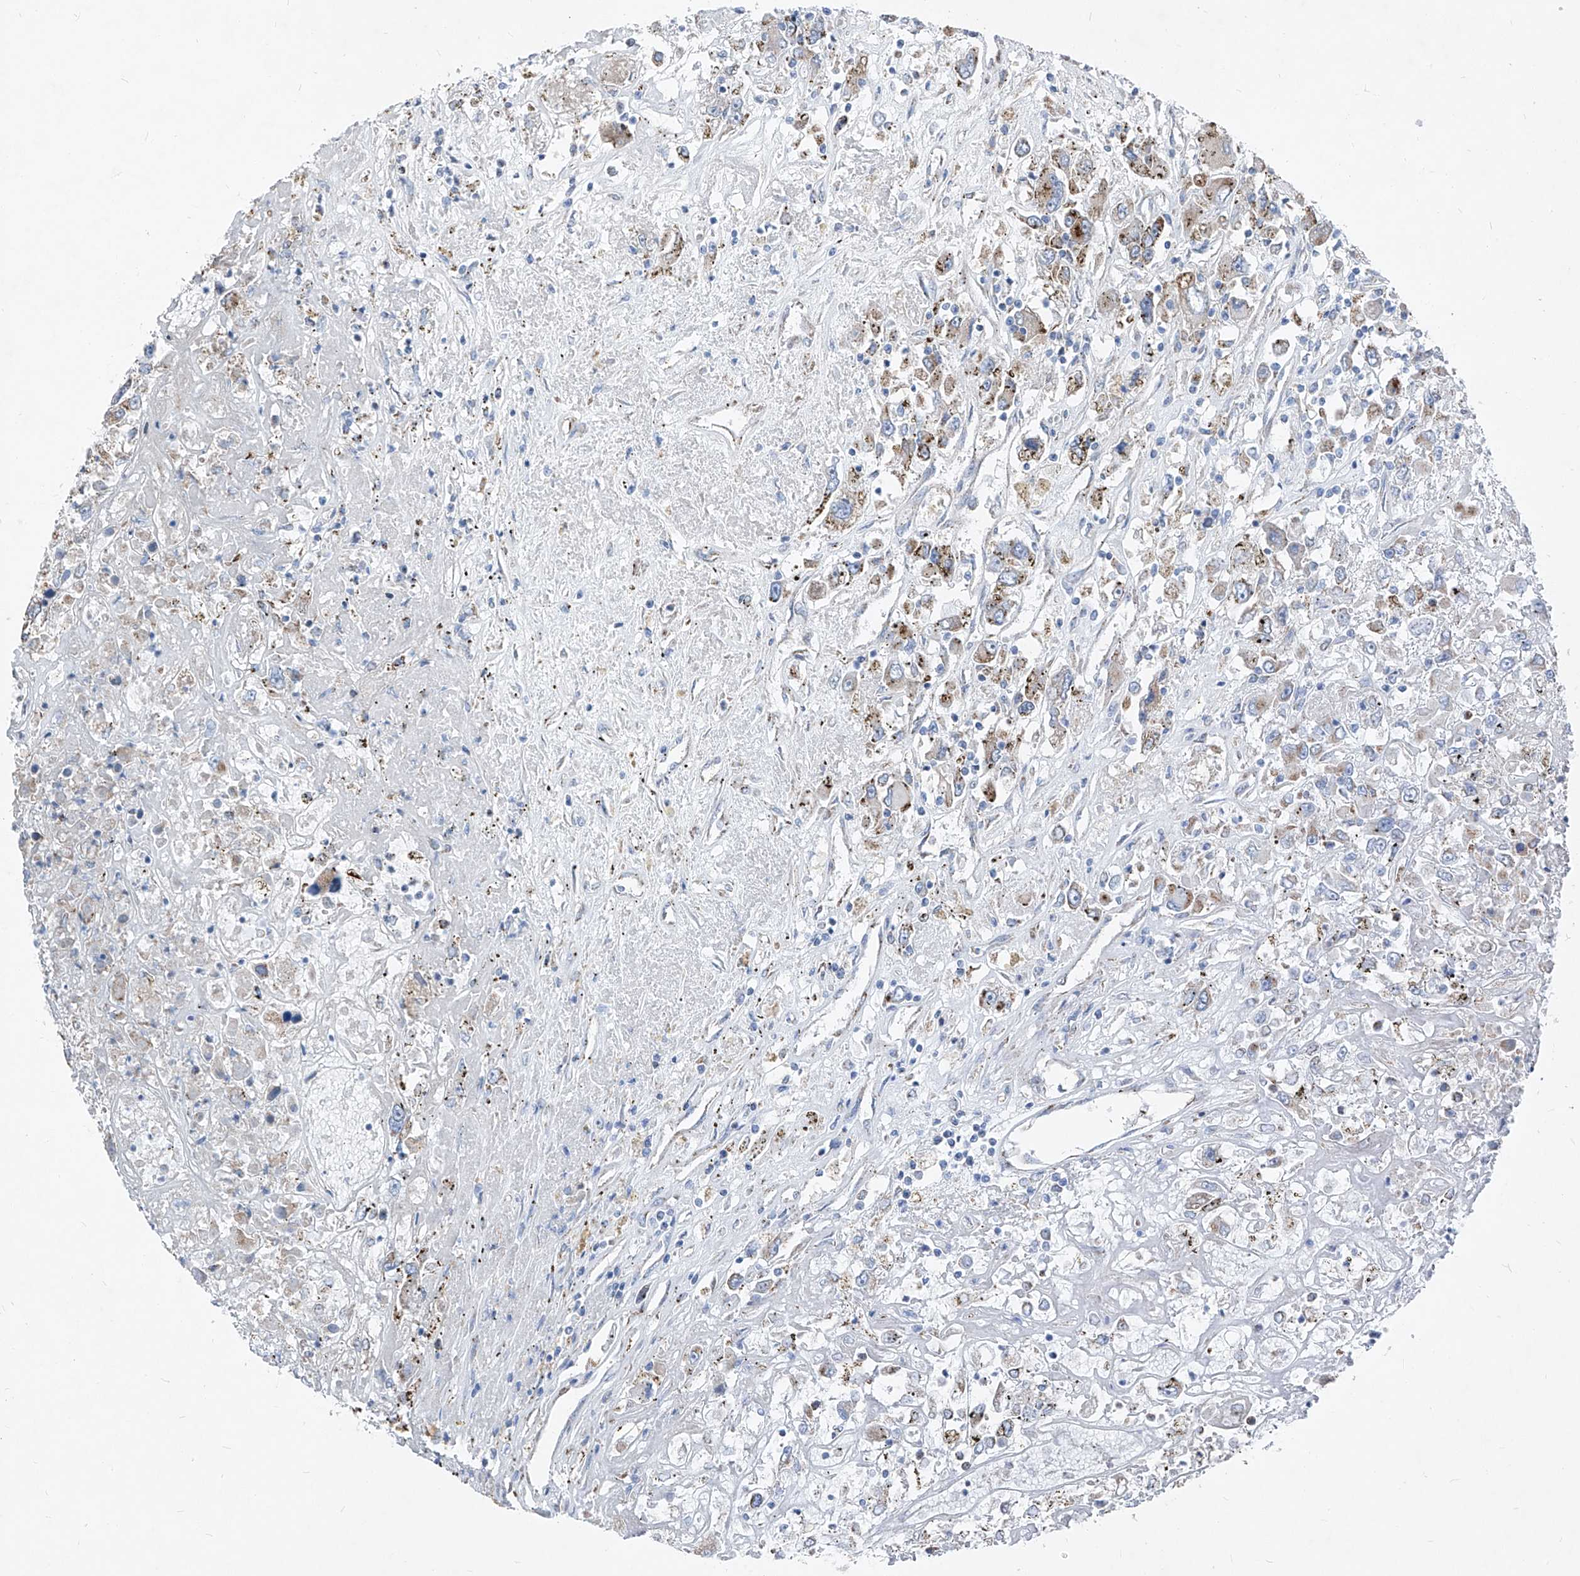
{"staining": {"intensity": "moderate", "quantity": "<25%", "location": "cytoplasmic/membranous"}, "tissue": "renal cancer", "cell_type": "Tumor cells", "image_type": "cancer", "snomed": [{"axis": "morphology", "description": "Adenocarcinoma, NOS"}, {"axis": "topography", "description": "Kidney"}], "caption": "Renal adenocarcinoma stained with DAB immunohistochemistry demonstrates low levels of moderate cytoplasmic/membranous expression in about <25% of tumor cells. Nuclei are stained in blue.", "gene": "AGPS", "patient": {"sex": "female", "age": 52}}